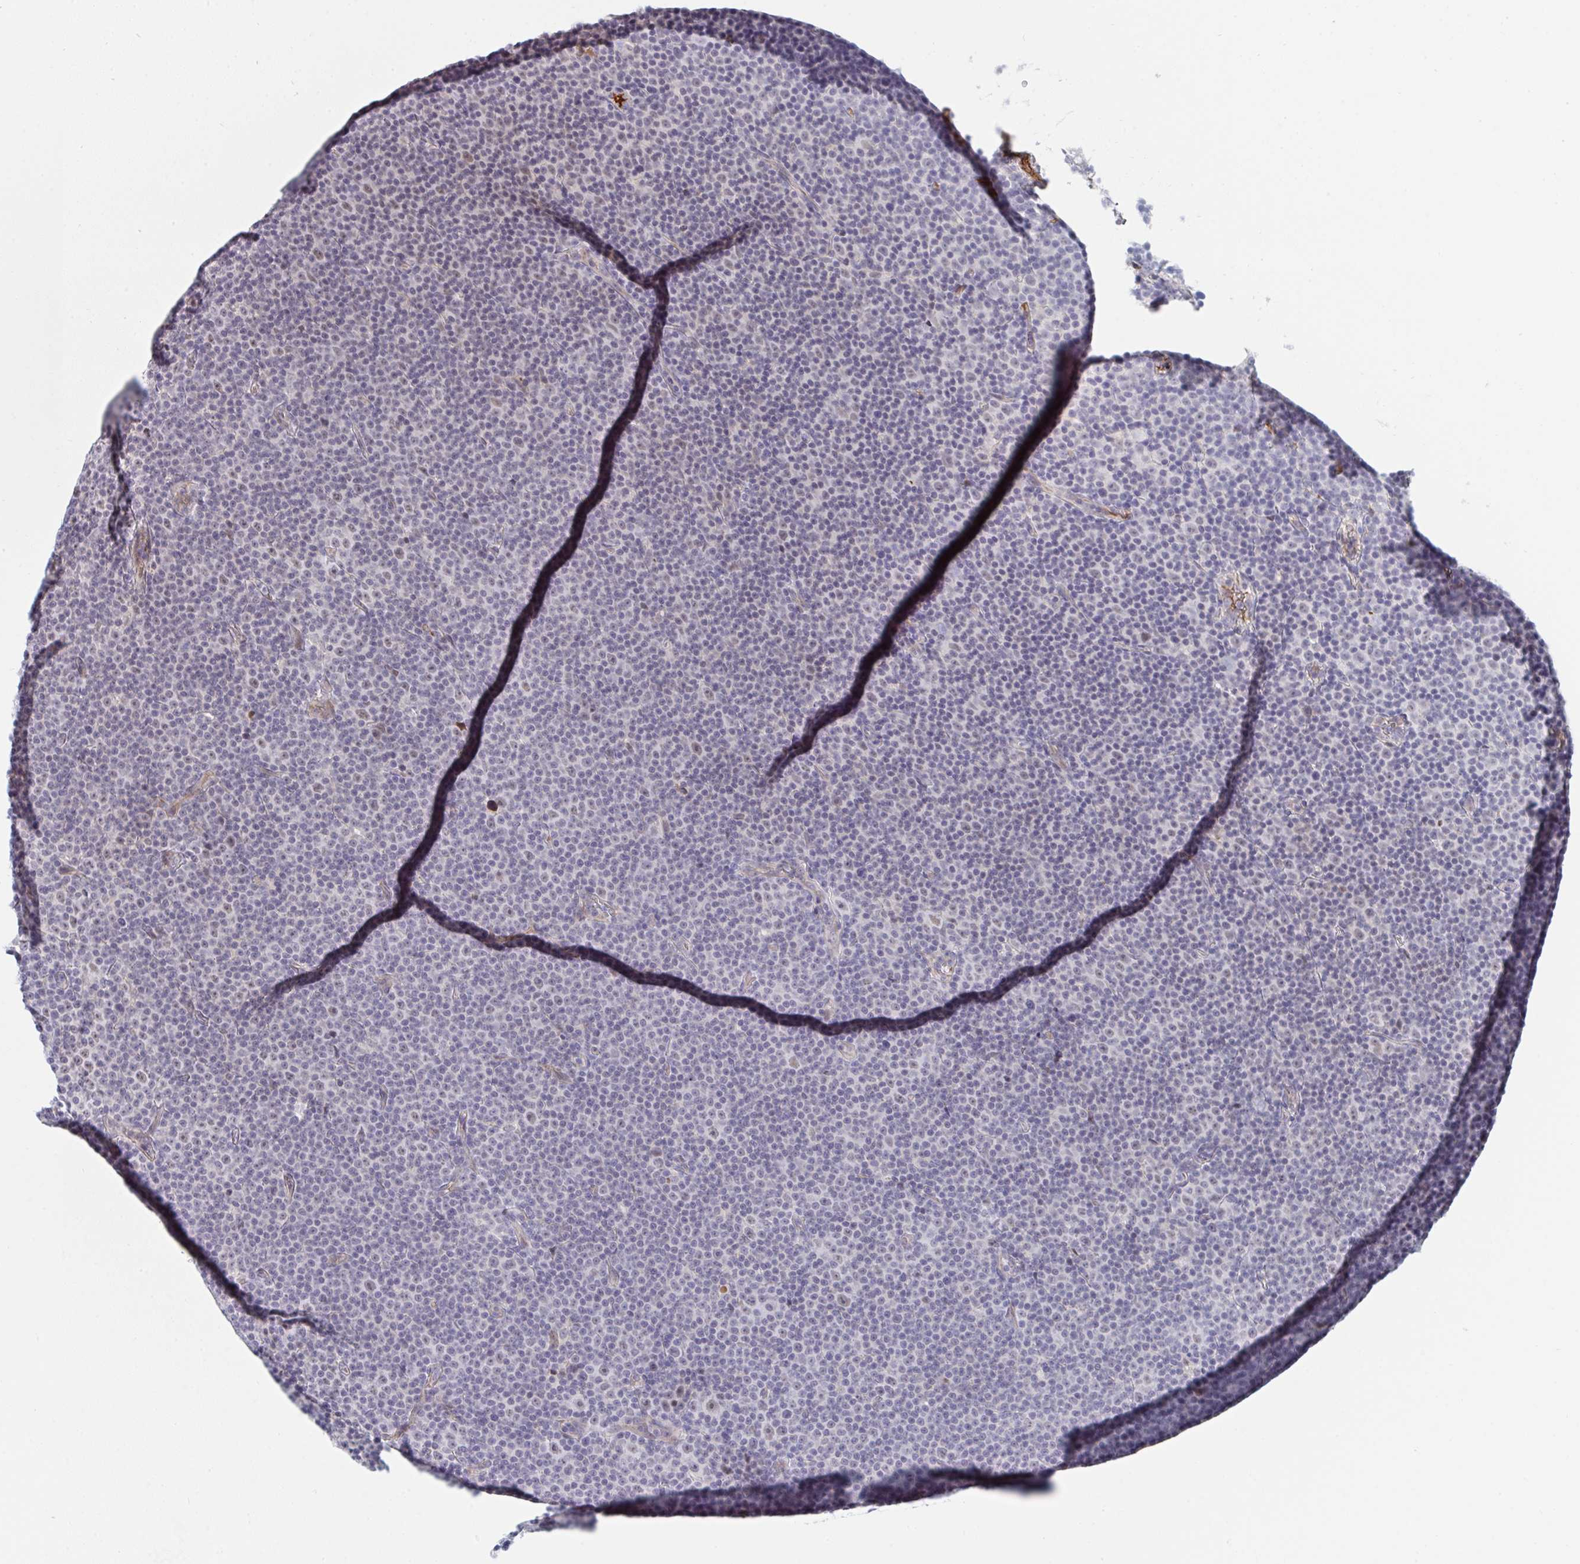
{"staining": {"intensity": "negative", "quantity": "none", "location": "none"}, "tissue": "lymphoma", "cell_type": "Tumor cells", "image_type": "cancer", "snomed": [{"axis": "morphology", "description": "Malignant lymphoma, non-Hodgkin's type, Low grade"}, {"axis": "topography", "description": "Lymph node"}], "caption": "Low-grade malignant lymphoma, non-Hodgkin's type stained for a protein using immunohistochemistry (IHC) demonstrates no staining tumor cells.", "gene": "DSCAML1", "patient": {"sex": "female", "age": 67}}